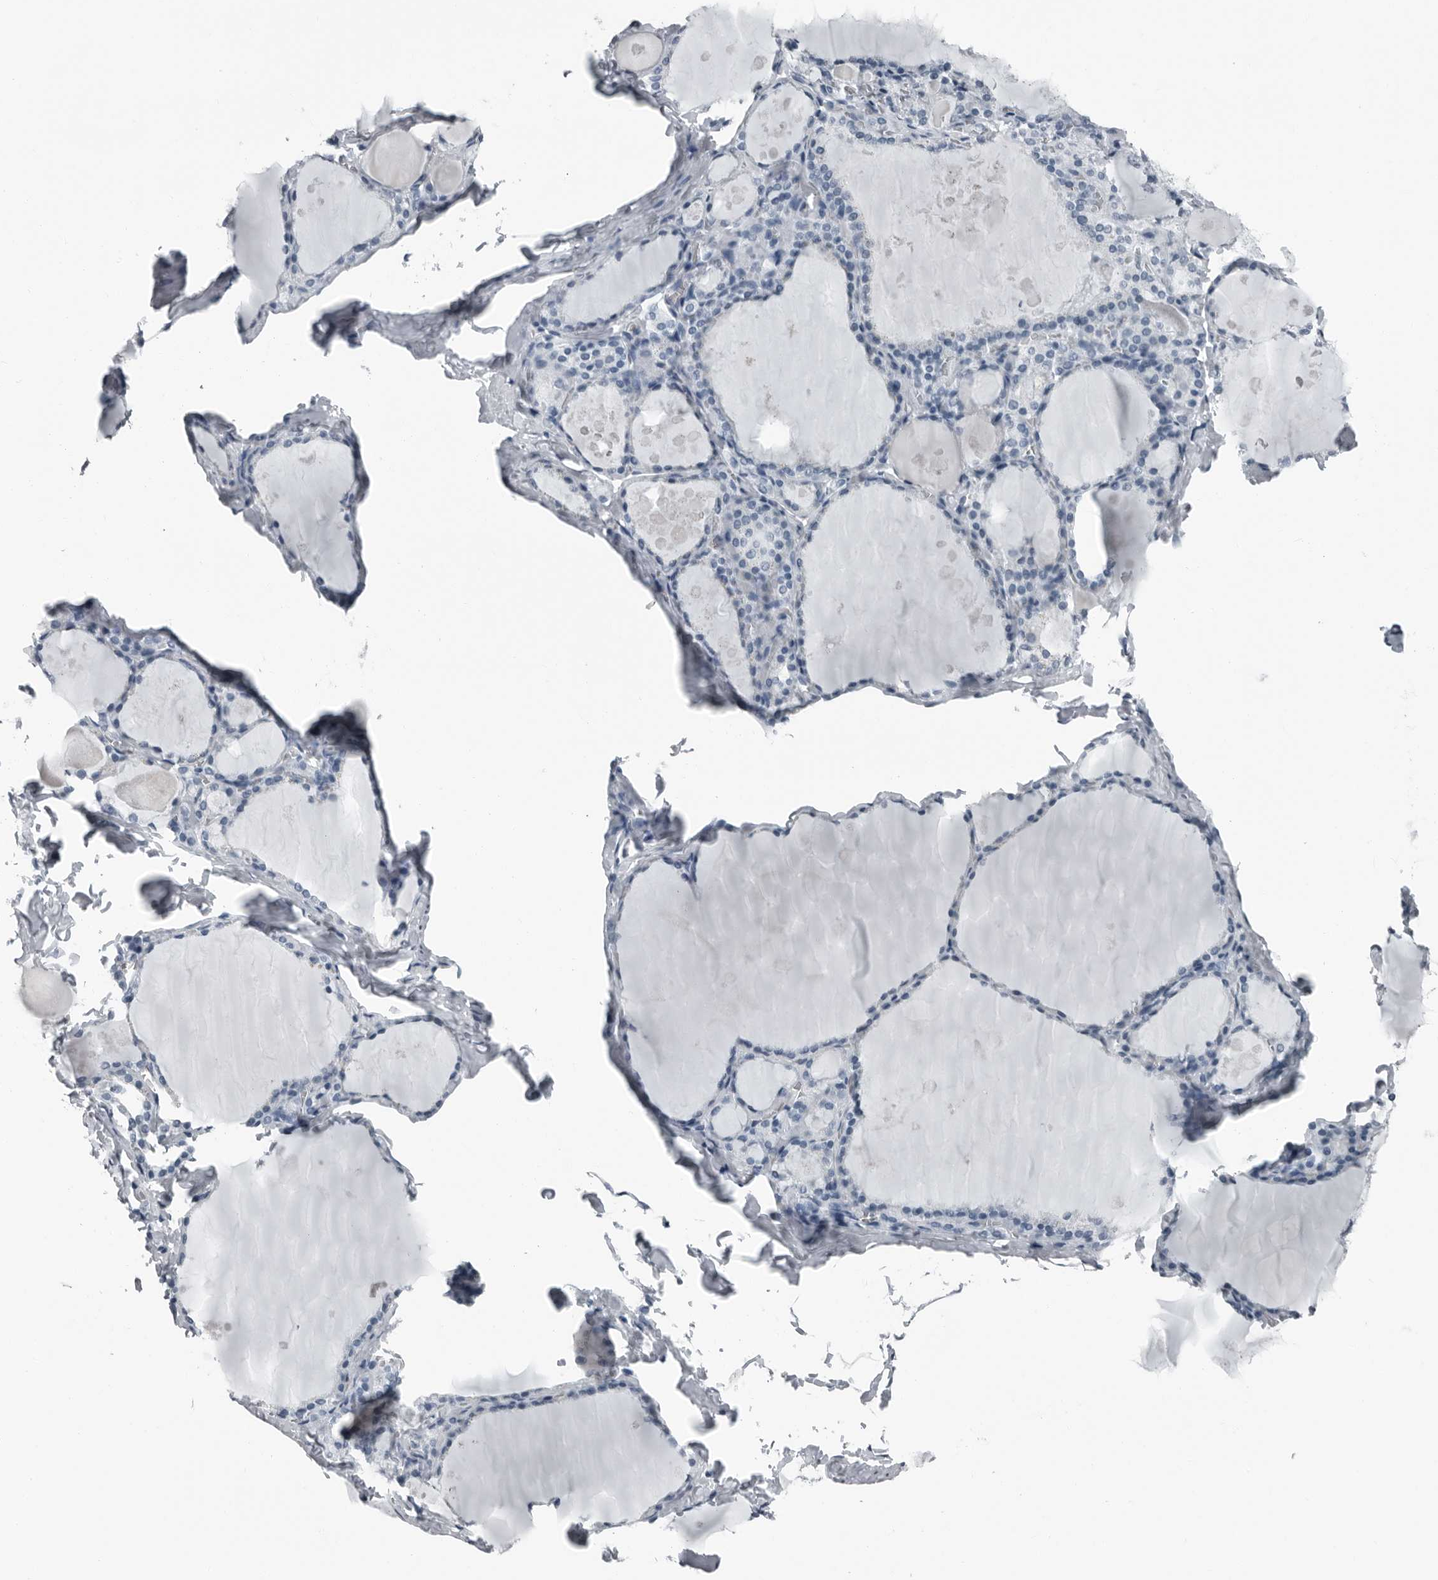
{"staining": {"intensity": "negative", "quantity": "none", "location": "none"}, "tissue": "thyroid gland", "cell_type": "Glandular cells", "image_type": "normal", "snomed": [{"axis": "morphology", "description": "Normal tissue, NOS"}, {"axis": "topography", "description": "Thyroid gland"}], "caption": "Benign thyroid gland was stained to show a protein in brown. There is no significant expression in glandular cells. (DAB (3,3'-diaminobenzidine) immunohistochemistry visualized using brightfield microscopy, high magnification).", "gene": "PRSS1", "patient": {"sex": "male", "age": 56}}